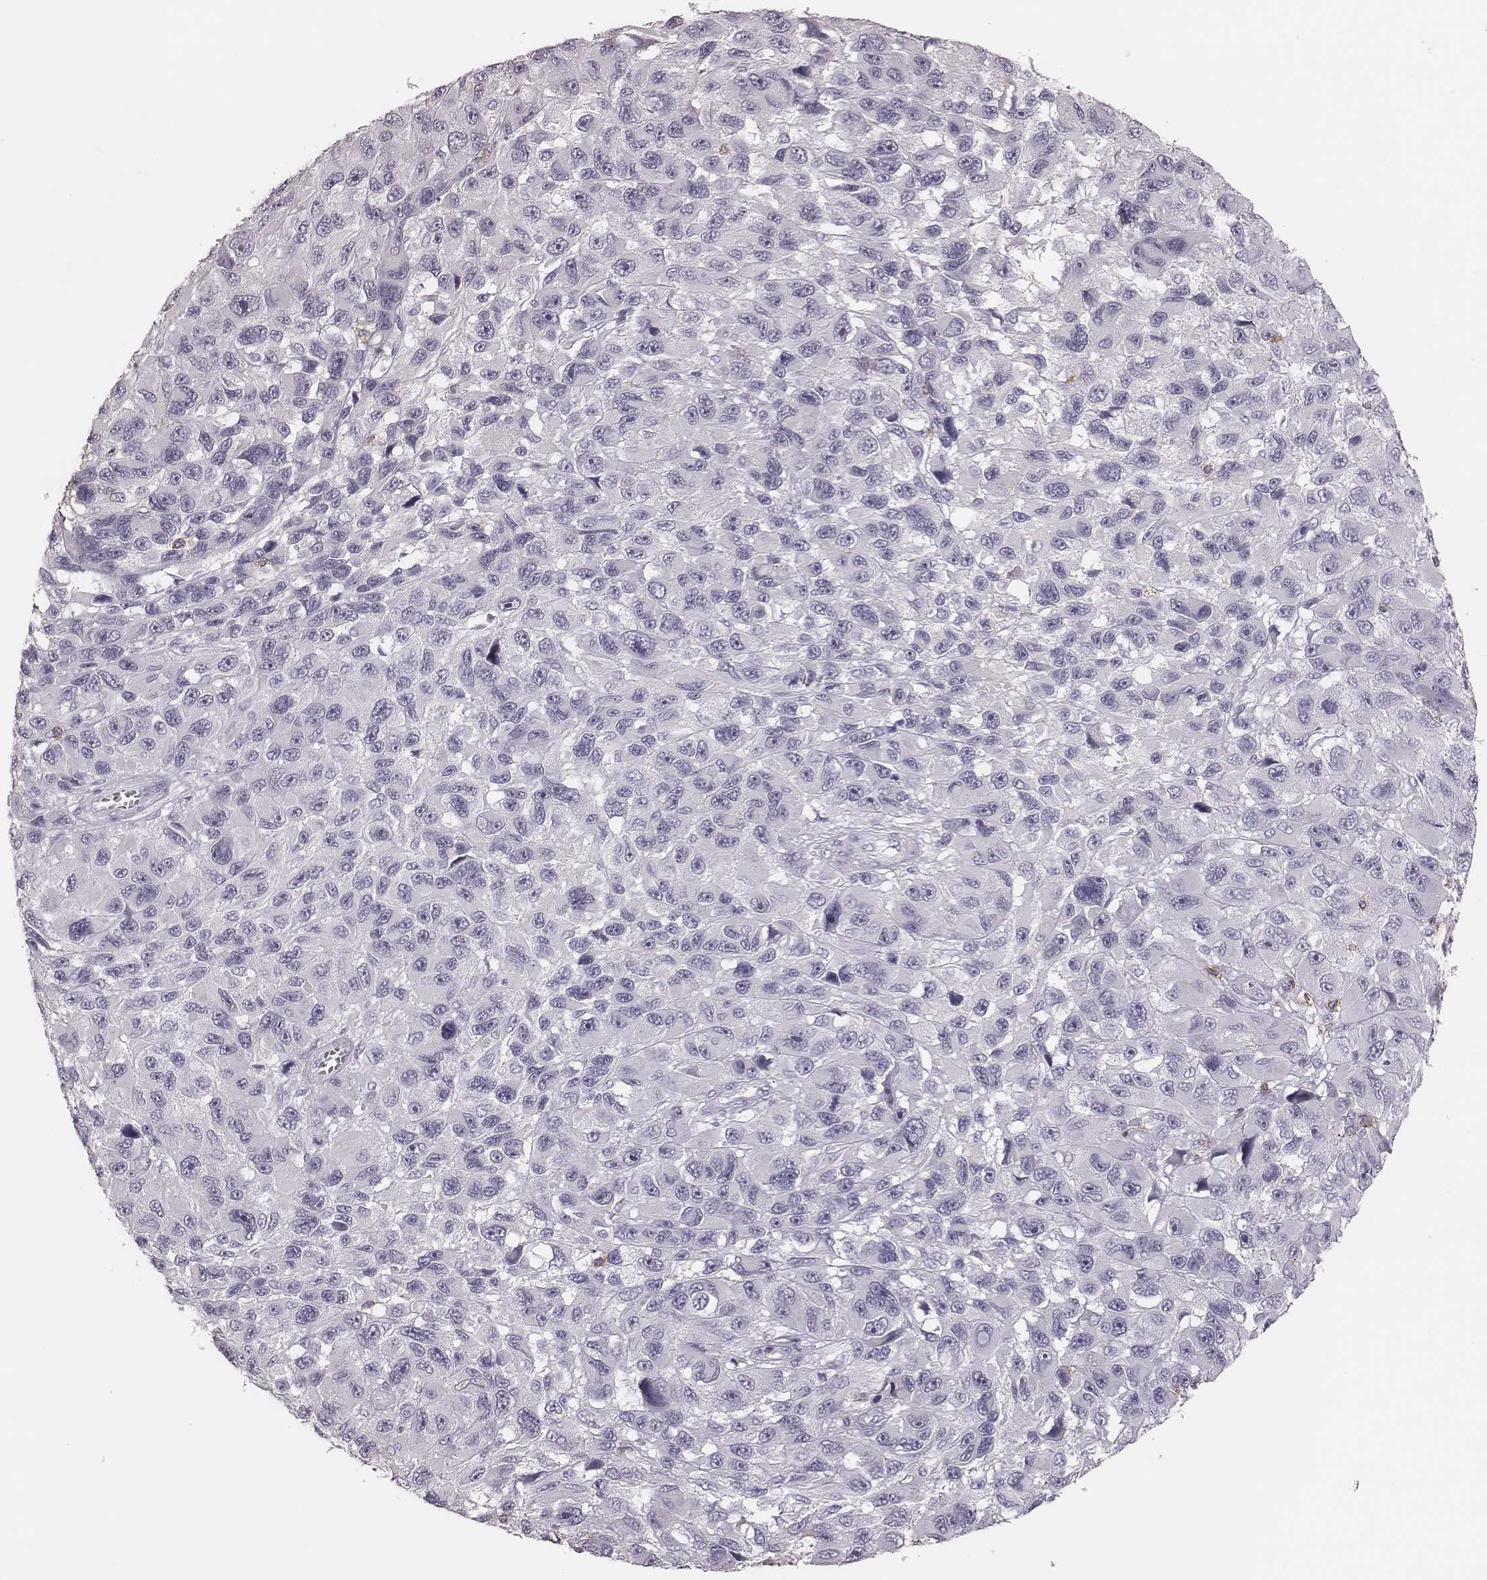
{"staining": {"intensity": "negative", "quantity": "none", "location": "none"}, "tissue": "melanoma", "cell_type": "Tumor cells", "image_type": "cancer", "snomed": [{"axis": "morphology", "description": "Malignant melanoma, NOS"}, {"axis": "topography", "description": "Skin"}], "caption": "Immunohistochemistry of melanoma displays no positivity in tumor cells.", "gene": "PDCD1", "patient": {"sex": "male", "age": 53}}